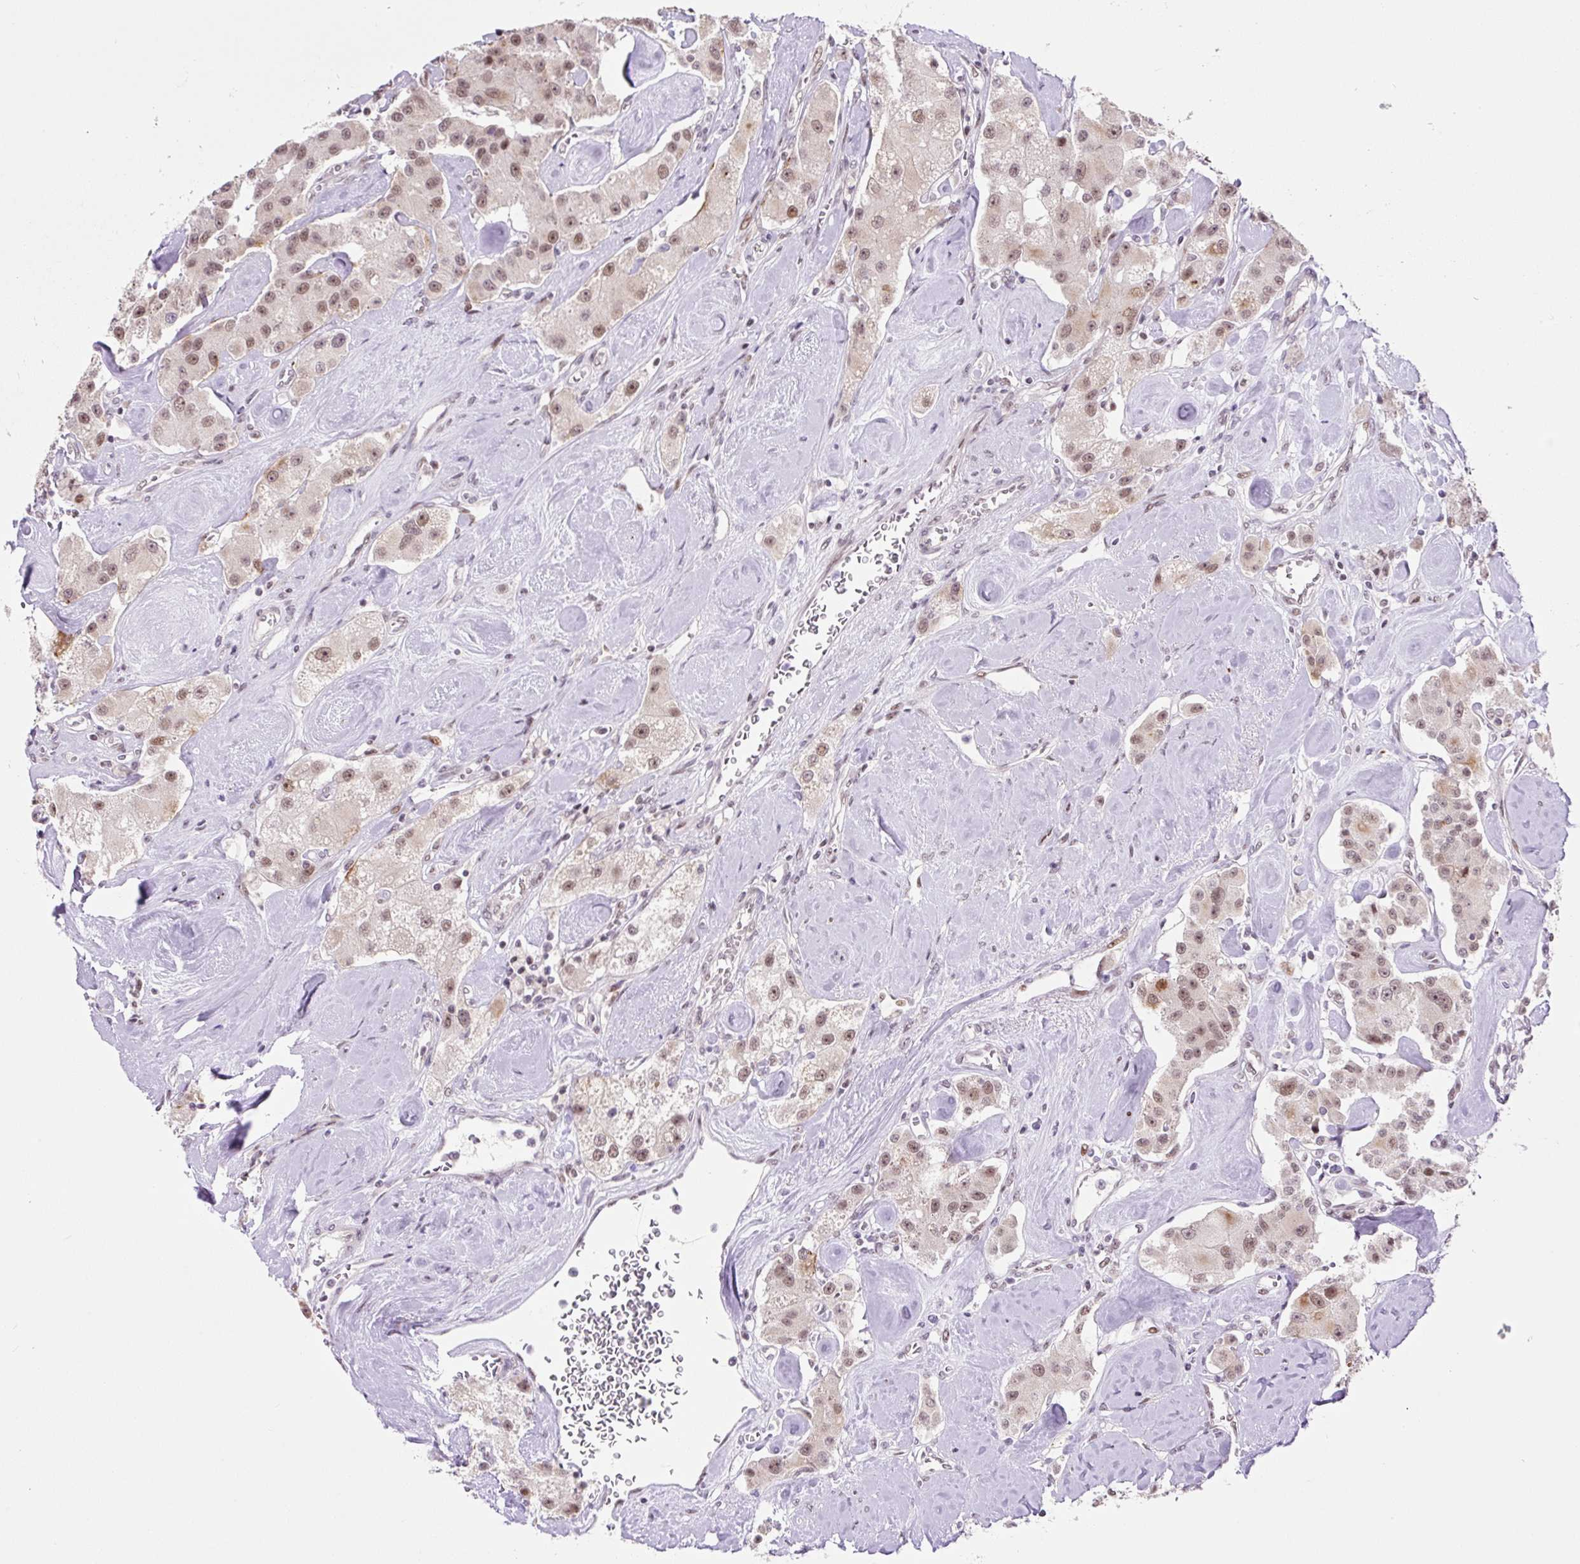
{"staining": {"intensity": "moderate", "quantity": ">75%", "location": "nuclear"}, "tissue": "carcinoid", "cell_type": "Tumor cells", "image_type": "cancer", "snomed": [{"axis": "morphology", "description": "Carcinoid, malignant, NOS"}, {"axis": "topography", "description": "Pancreas"}], "caption": "A photomicrograph of malignant carcinoid stained for a protein exhibits moderate nuclear brown staining in tumor cells.", "gene": "TAF1A", "patient": {"sex": "male", "age": 41}}